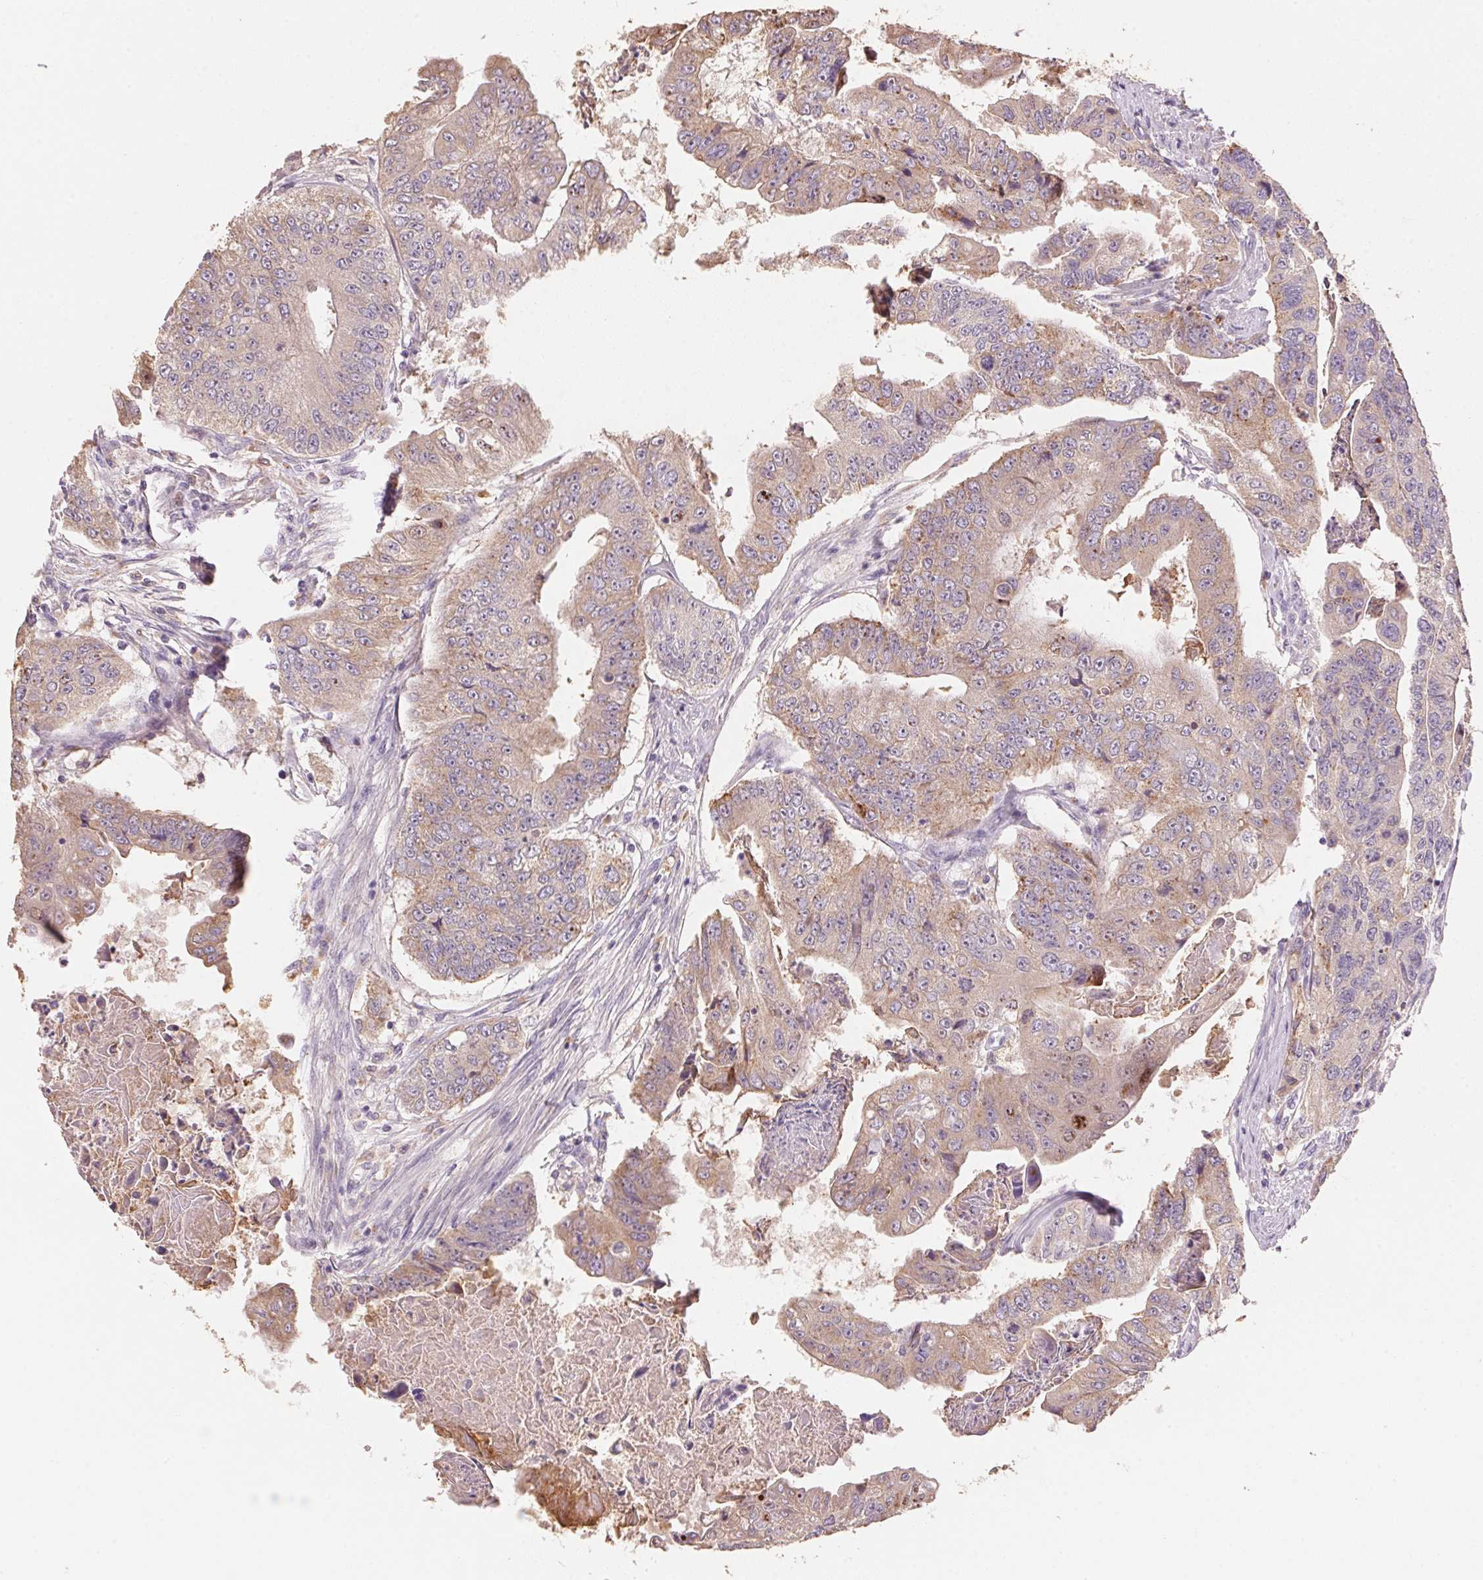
{"staining": {"intensity": "weak", "quantity": ">75%", "location": "cytoplasmic/membranous"}, "tissue": "colorectal cancer", "cell_type": "Tumor cells", "image_type": "cancer", "snomed": [{"axis": "morphology", "description": "Adenocarcinoma, NOS"}, {"axis": "topography", "description": "Colon"}], "caption": "Human colorectal adenocarcinoma stained for a protein (brown) shows weak cytoplasmic/membranous positive staining in approximately >75% of tumor cells.", "gene": "LYZL6", "patient": {"sex": "female", "age": 67}}